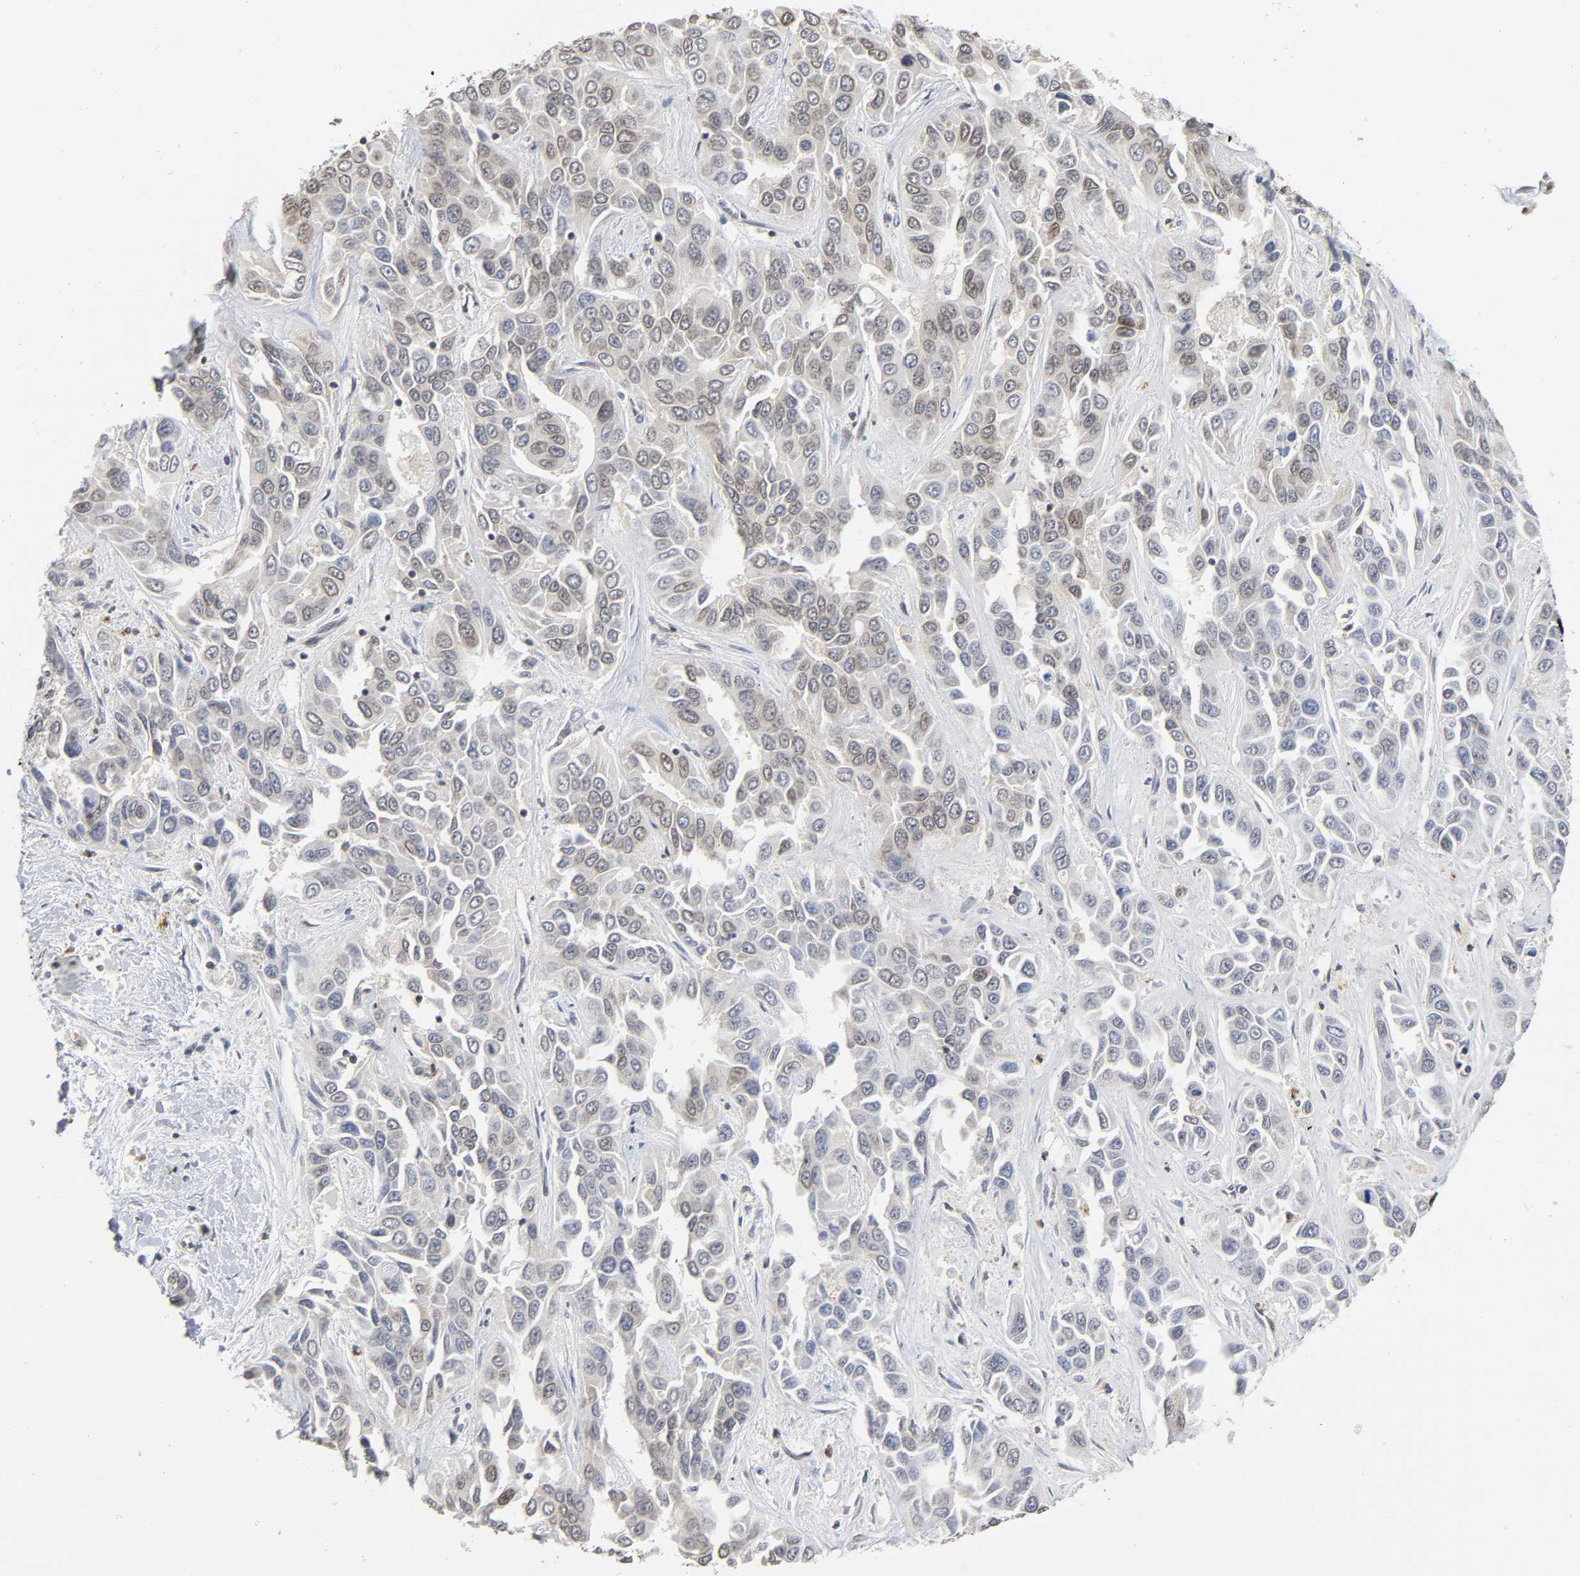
{"staining": {"intensity": "weak", "quantity": "25%-75%", "location": "nuclear"}, "tissue": "liver cancer", "cell_type": "Tumor cells", "image_type": "cancer", "snomed": [{"axis": "morphology", "description": "Cholangiocarcinoma"}, {"axis": "topography", "description": "Liver"}], "caption": "Weak nuclear protein staining is appreciated in about 25%-75% of tumor cells in liver cancer.", "gene": "SUMO1", "patient": {"sex": "female", "age": 52}}